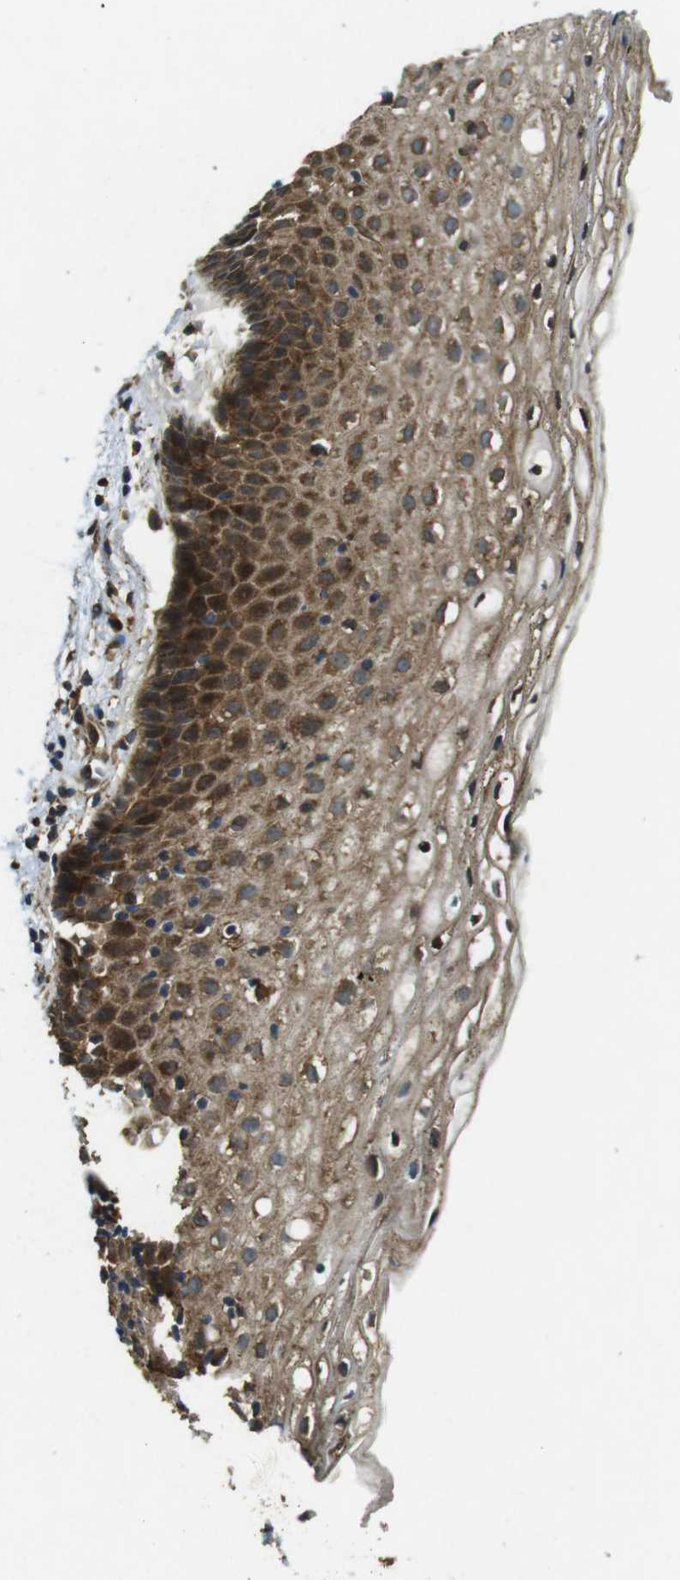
{"staining": {"intensity": "strong", "quantity": ">75%", "location": "cytoplasmic/membranous"}, "tissue": "vagina", "cell_type": "Squamous epithelial cells", "image_type": "normal", "snomed": [{"axis": "morphology", "description": "Normal tissue, NOS"}, {"axis": "topography", "description": "Vagina"}], "caption": "High-magnification brightfield microscopy of unremarkable vagina stained with DAB (brown) and counterstained with hematoxylin (blue). squamous epithelial cells exhibit strong cytoplasmic/membranous expression is identified in about>75% of cells. (DAB = brown stain, brightfield microscopy at high magnification).", "gene": "BNIP3", "patient": {"sex": "female", "age": 44}}